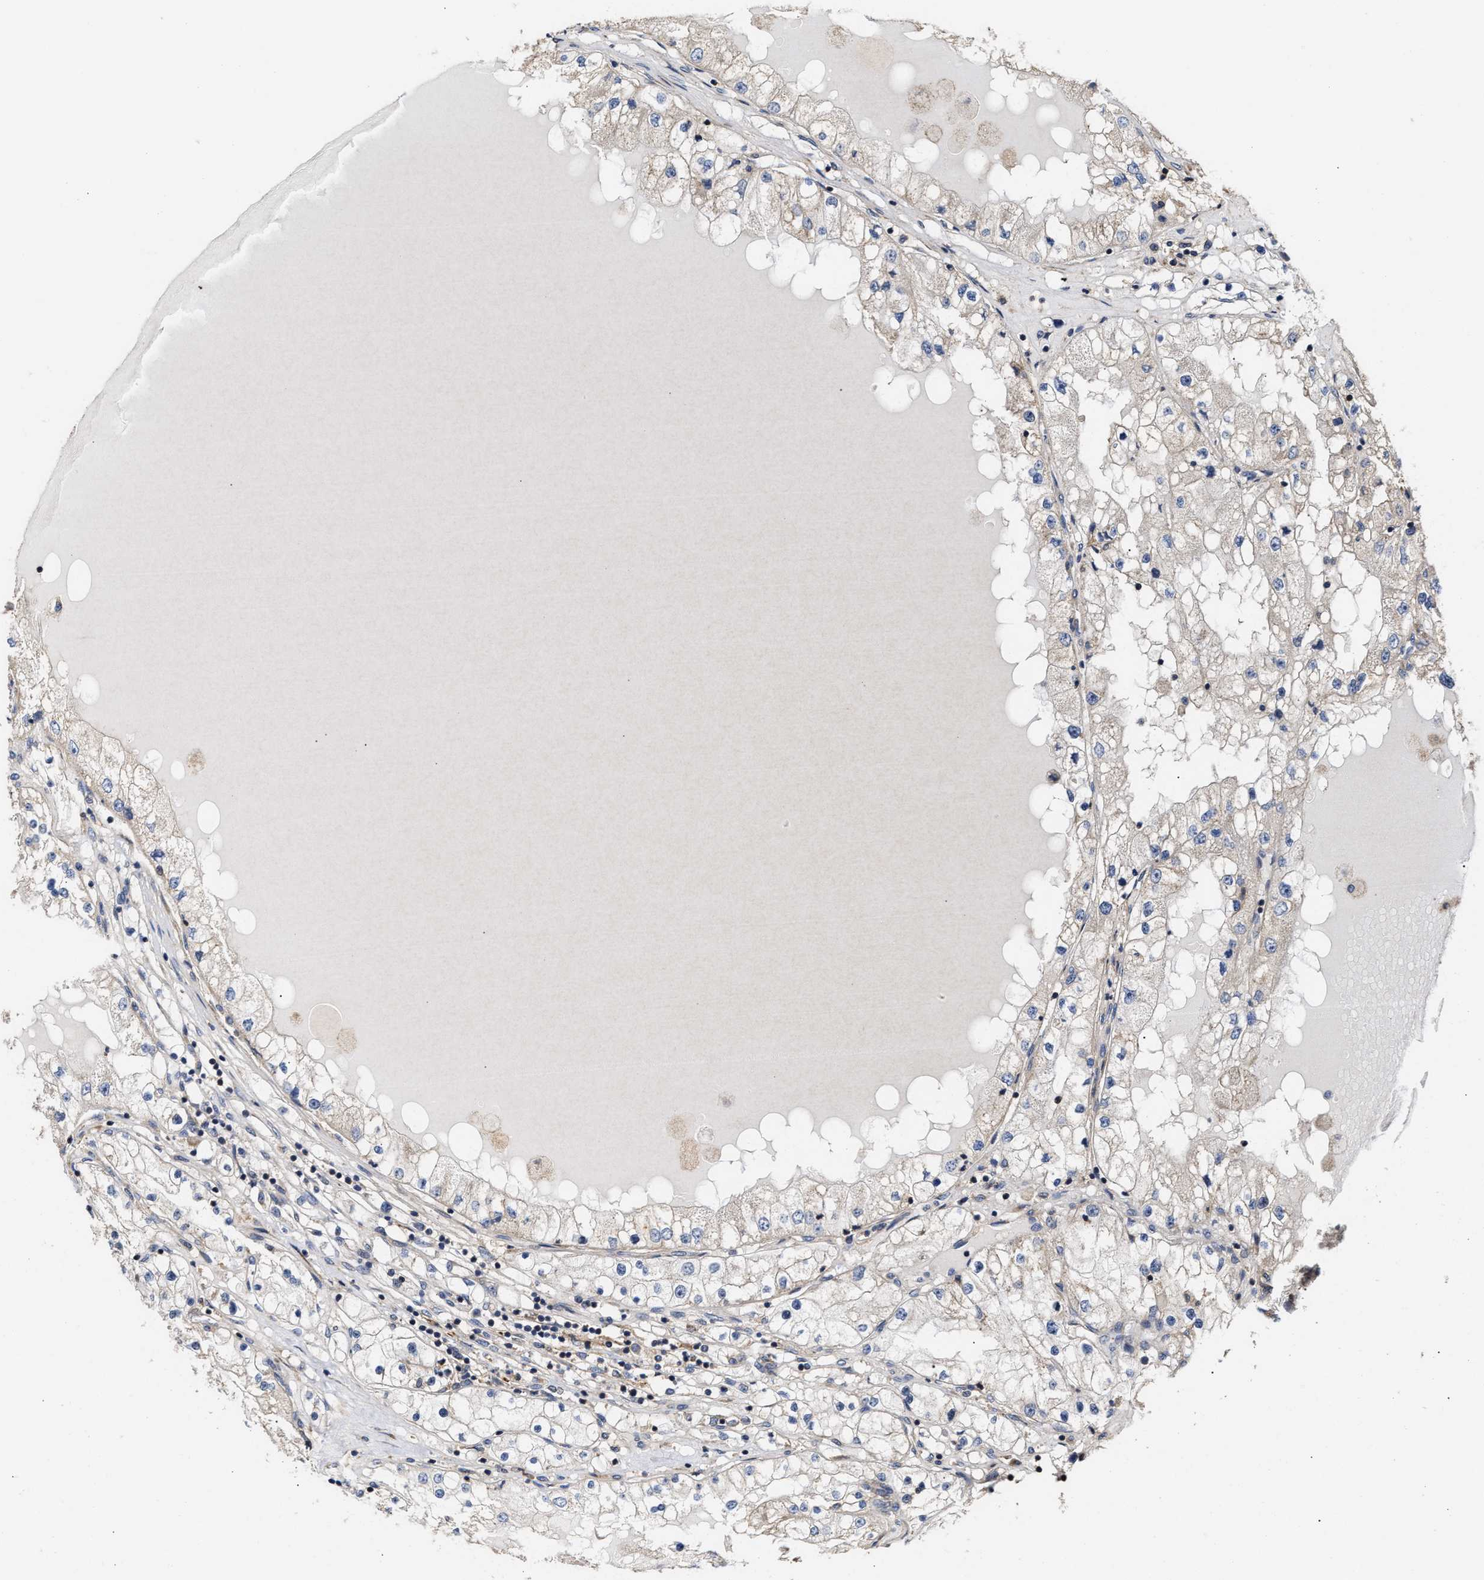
{"staining": {"intensity": "negative", "quantity": "none", "location": "none"}, "tissue": "renal cancer", "cell_type": "Tumor cells", "image_type": "cancer", "snomed": [{"axis": "morphology", "description": "Adenocarcinoma, NOS"}, {"axis": "topography", "description": "Kidney"}], "caption": "This is an immunohistochemistry (IHC) image of human renal cancer. There is no staining in tumor cells.", "gene": "CLIP2", "patient": {"sex": "male", "age": 68}}